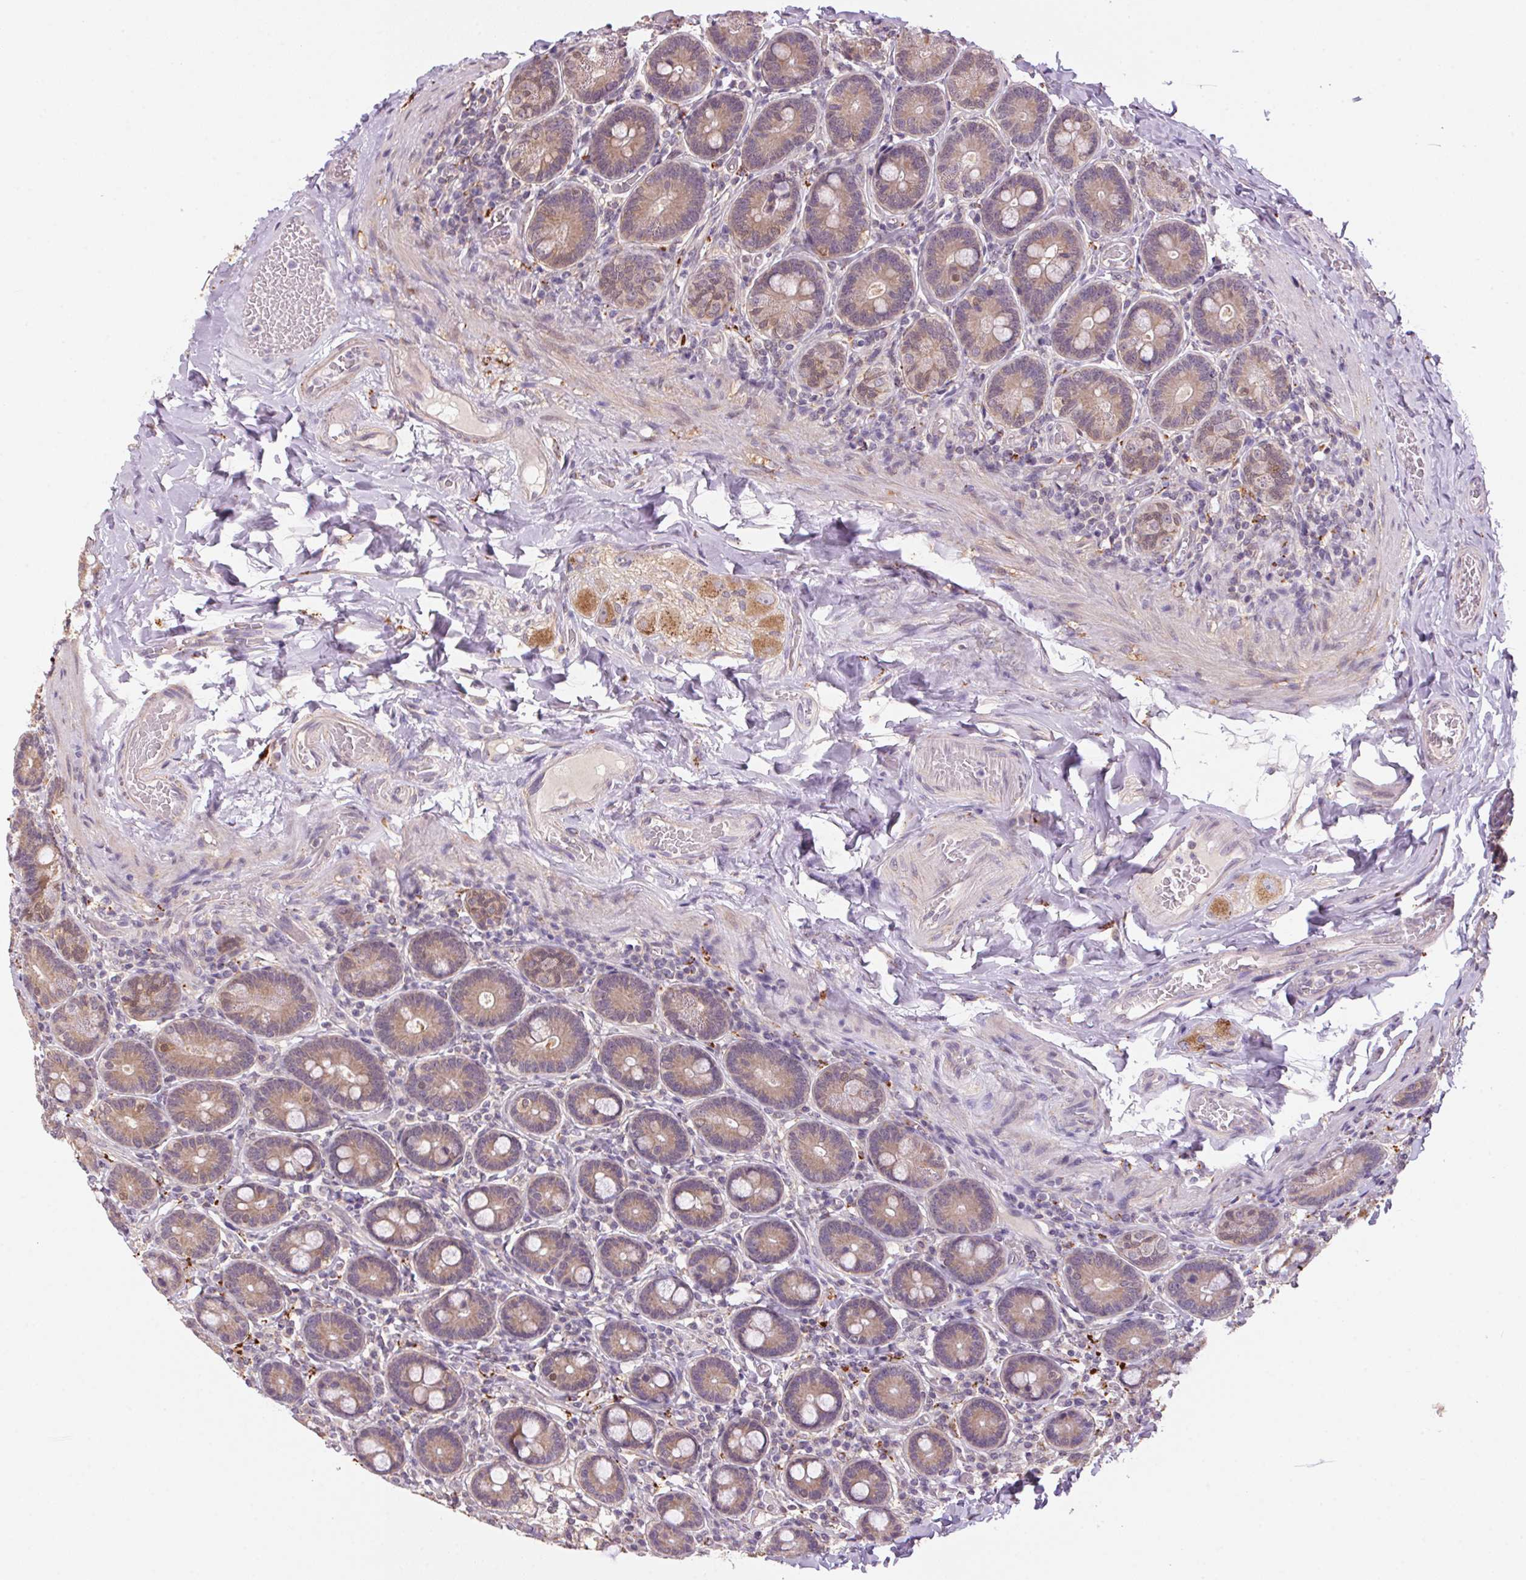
{"staining": {"intensity": "moderate", "quantity": ">75%", "location": "cytoplasmic/membranous"}, "tissue": "duodenum", "cell_type": "Glandular cells", "image_type": "normal", "snomed": [{"axis": "morphology", "description": "Normal tissue, NOS"}, {"axis": "topography", "description": "Duodenum"}], "caption": "Duodenum stained for a protein displays moderate cytoplasmic/membranous positivity in glandular cells. (DAB (3,3'-diaminobenzidine) = brown stain, brightfield microscopy at high magnification).", "gene": "ADH5", "patient": {"sex": "female", "age": 62}}